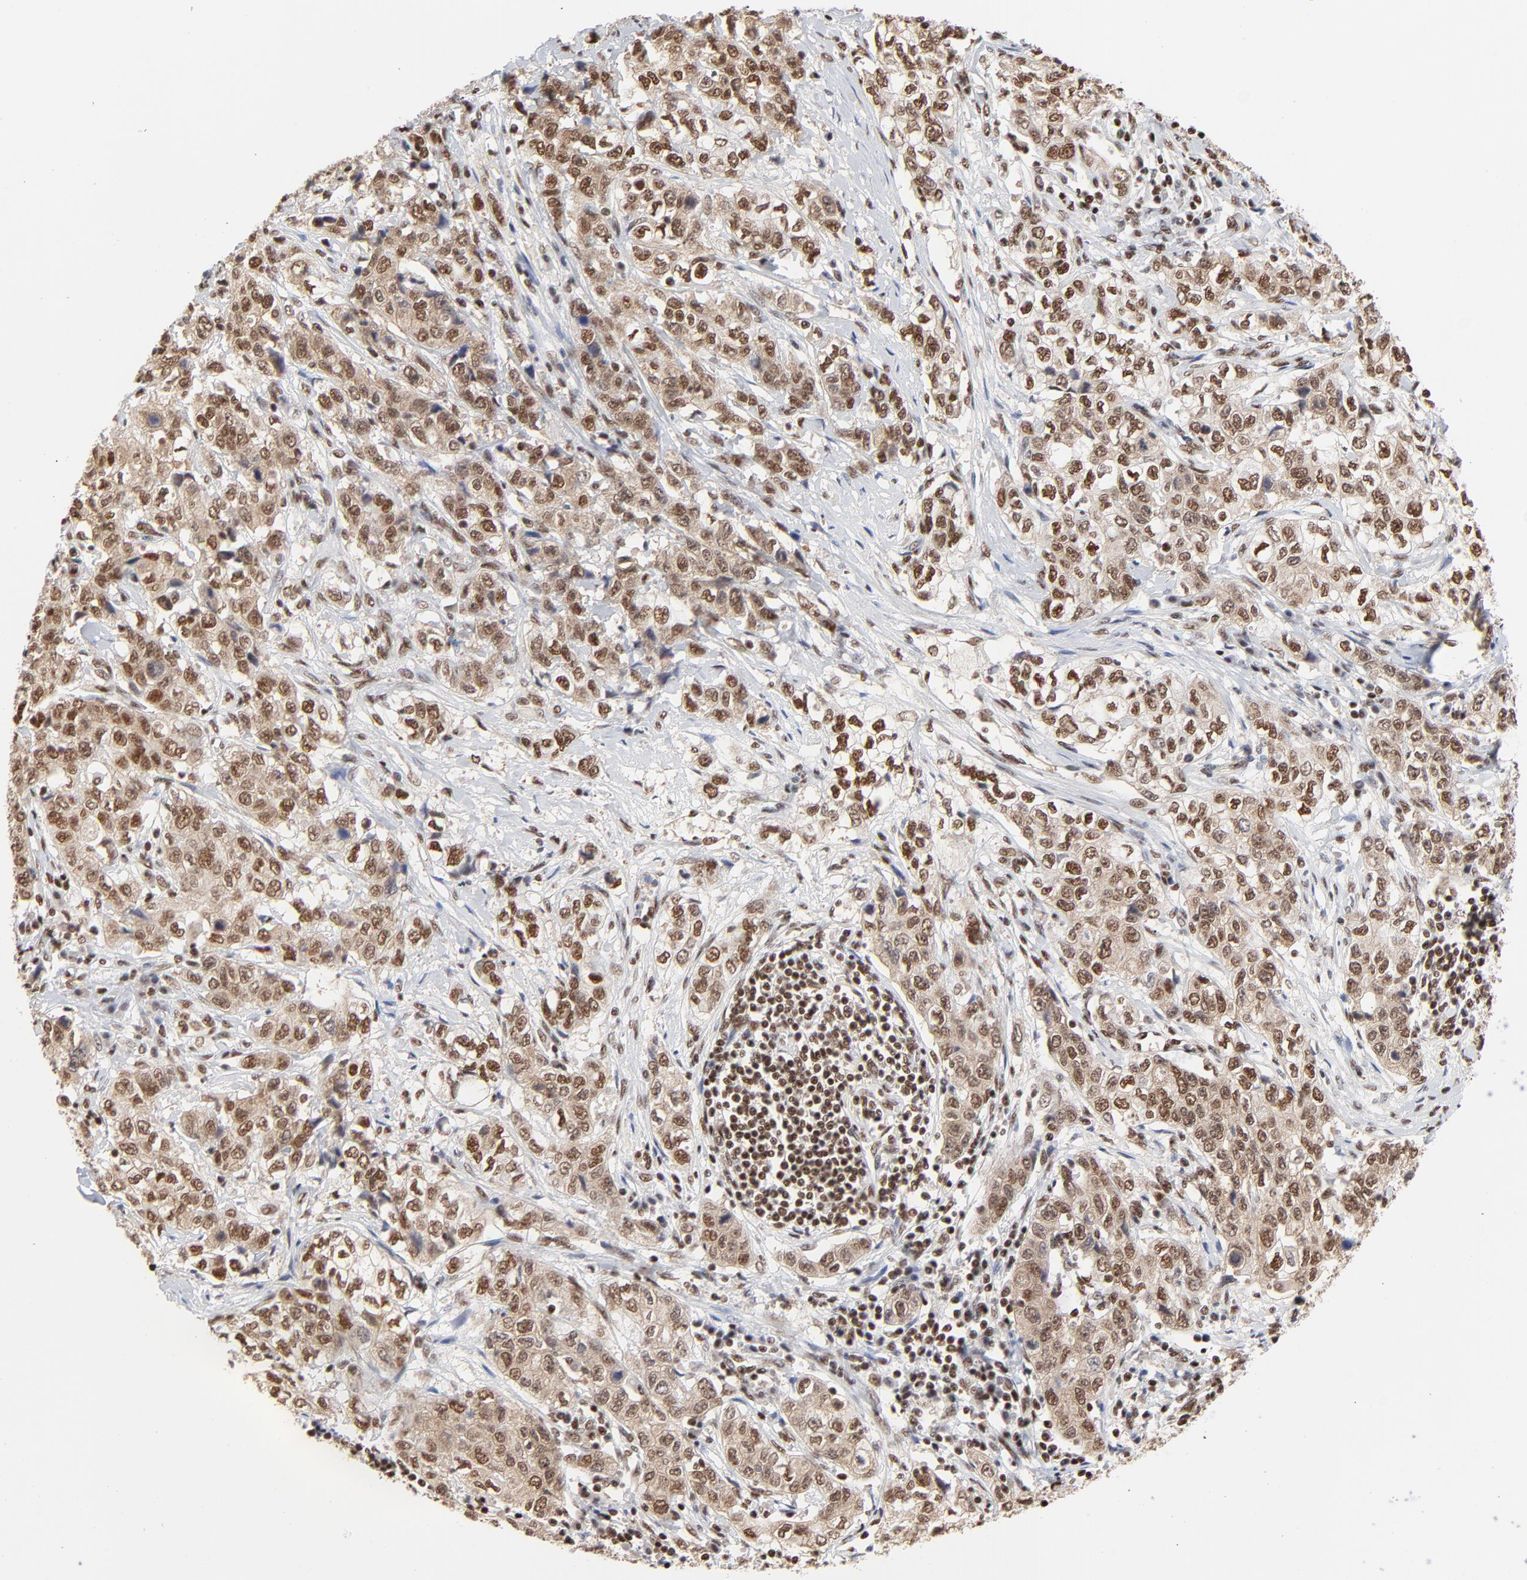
{"staining": {"intensity": "strong", "quantity": ">75%", "location": "nuclear"}, "tissue": "stomach cancer", "cell_type": "Tumor cells", "image_type": "cancer", "snomed": [{"axis": "morphology", "description": "Adenocarcinoma, NOS"}, {"axis": "topography", "description": "Stomach"}], "caption": "Human stomach cancer stained with a protein marker exhibits strong staining in tumor cells.", "gene": "CREB1", "patient": {"sex": "male", "age": 48}}